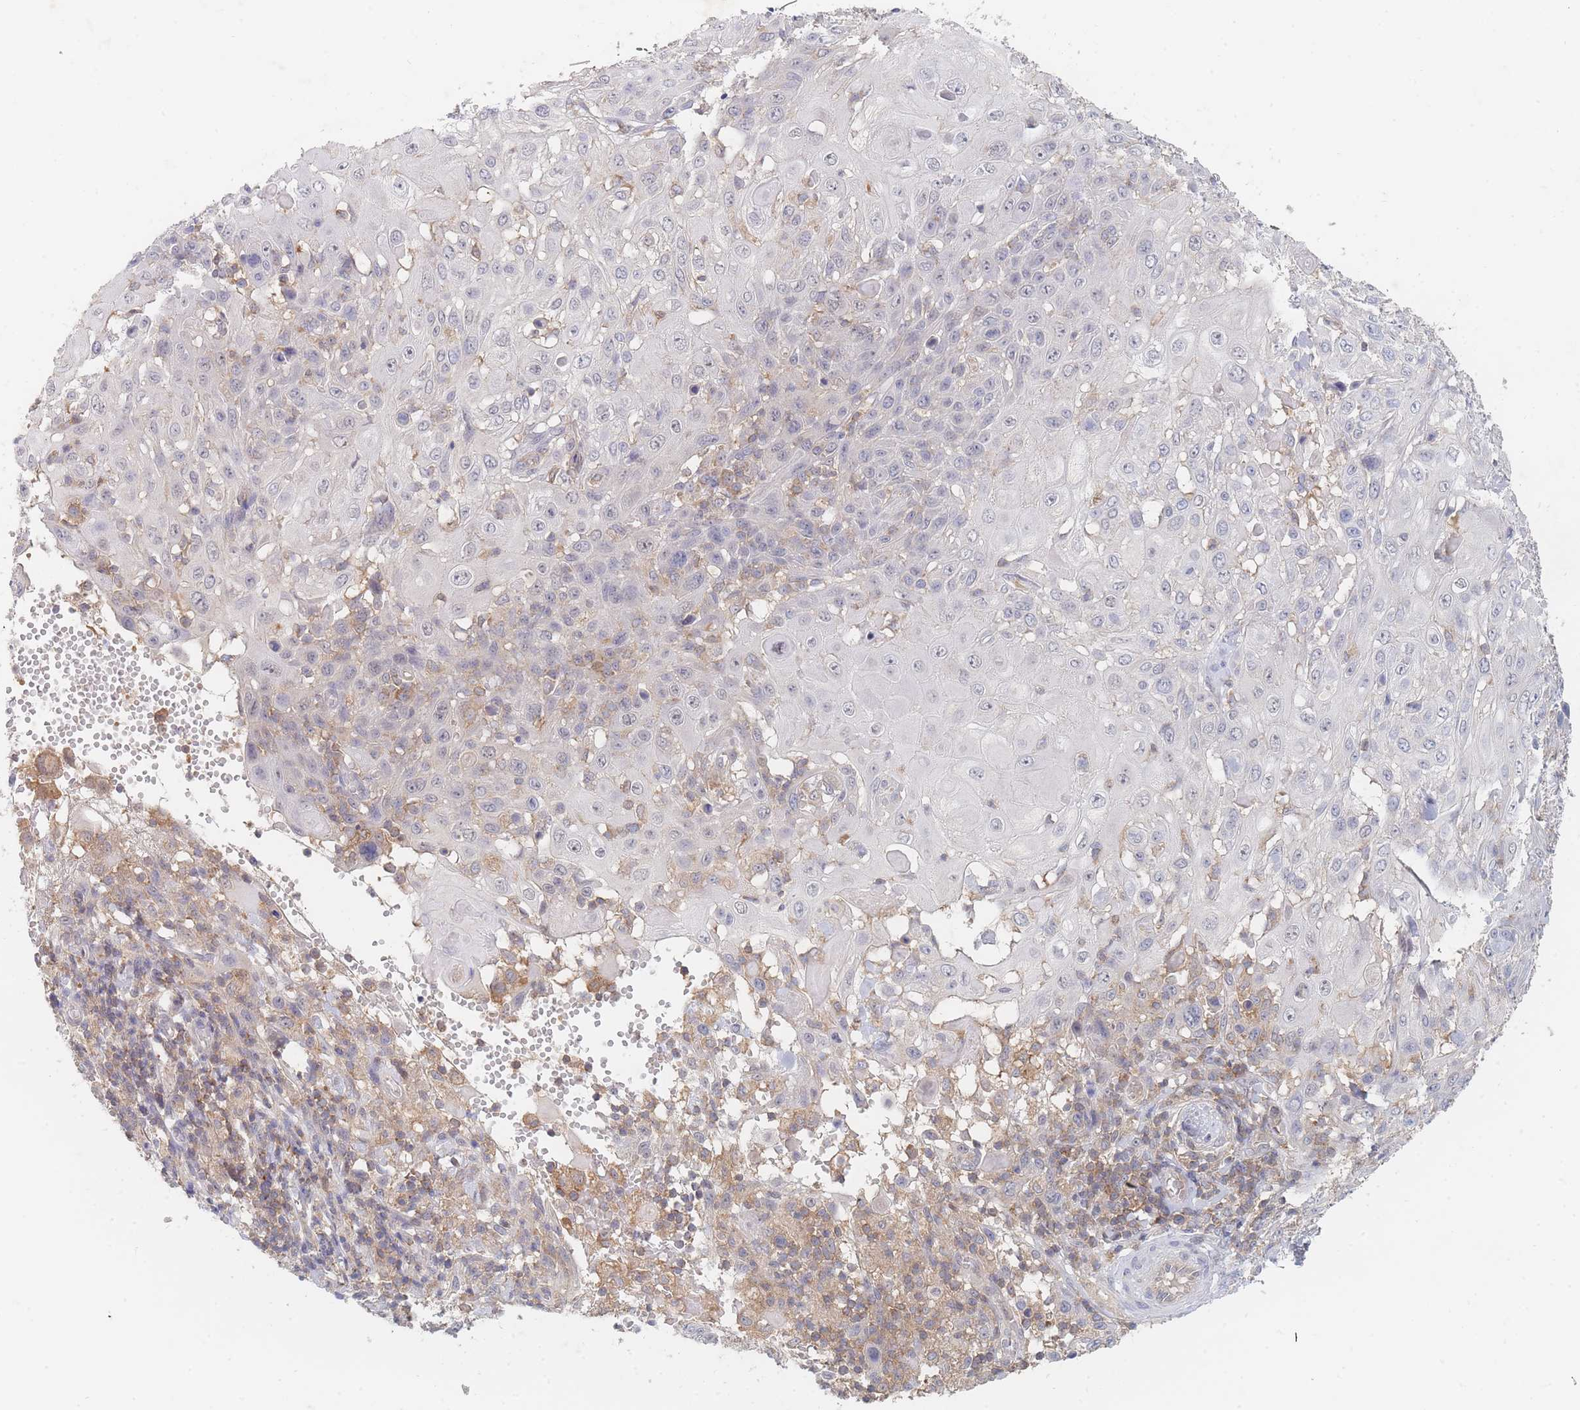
{"staining": {"intensity": "moderate", "quantity": "<25%", "location": "cytoplasmic/membranous"}, "tissue": "skin cancer", "cell_type": "Tumor cells", "image_type": "cancer", "snomed": [{"axis": "morphology", "description": "Normal tissue, NOS"}, {"axis": "morphology", "description": "Squamous cell carcinoma, NOS"}, {"axis": "topography", "description": "Skin"}, {"axis": "topography", "description": "Cartilage tissue"}], "caption": "Skin squamous cell carcinoma stained with immunohistochemistry displays moderate cytoplasmic/membranous expression in approximately <25% of tumor cells.", "gene": "PPP6C", "patient": {"sex": "female", "age": 79}}